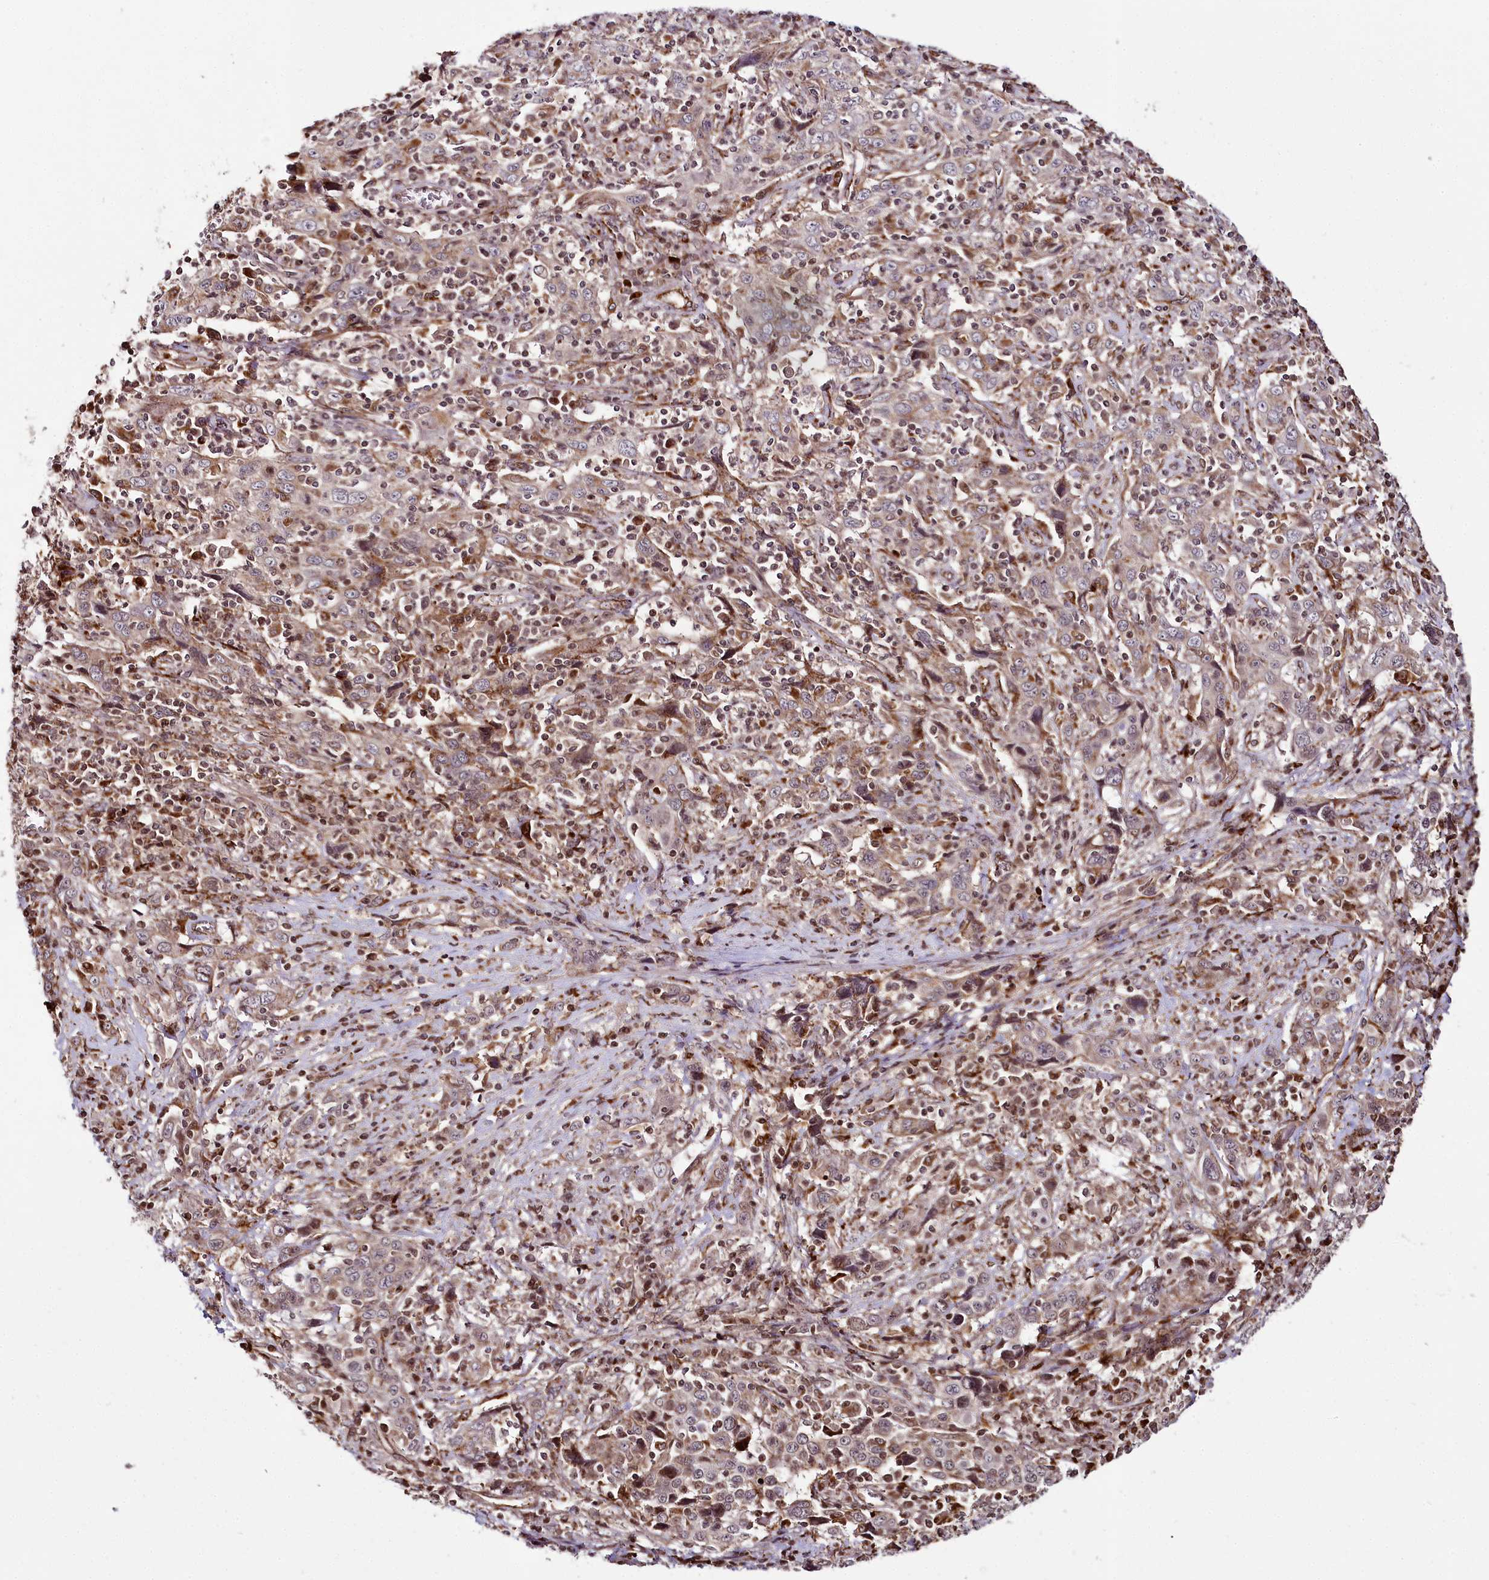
{"staining": {"intensity": "moderate", "quantity": "<25%", "location": "cytoplasmic/membranous,nuclear"}, "tissue": "cervical cancer", "cell_type": "Tumor cells", "image_type": "cancer", "snomed": [{"axis": "morphology", "description": "Squamous cell carcinoma, NOS"}, {"axis": "topography", "description": "Cervix"}], "caption": "Immunohistochemical staining of cervical squamous cell carcinoma displays low levels of moderate cytoplasmic/membranous and nuclear protein staining in about <25% of tumor cells. Nuclei are stained in blue.", "gene": "HOXC8", "patient": {"sex": "female", "age": 46}}